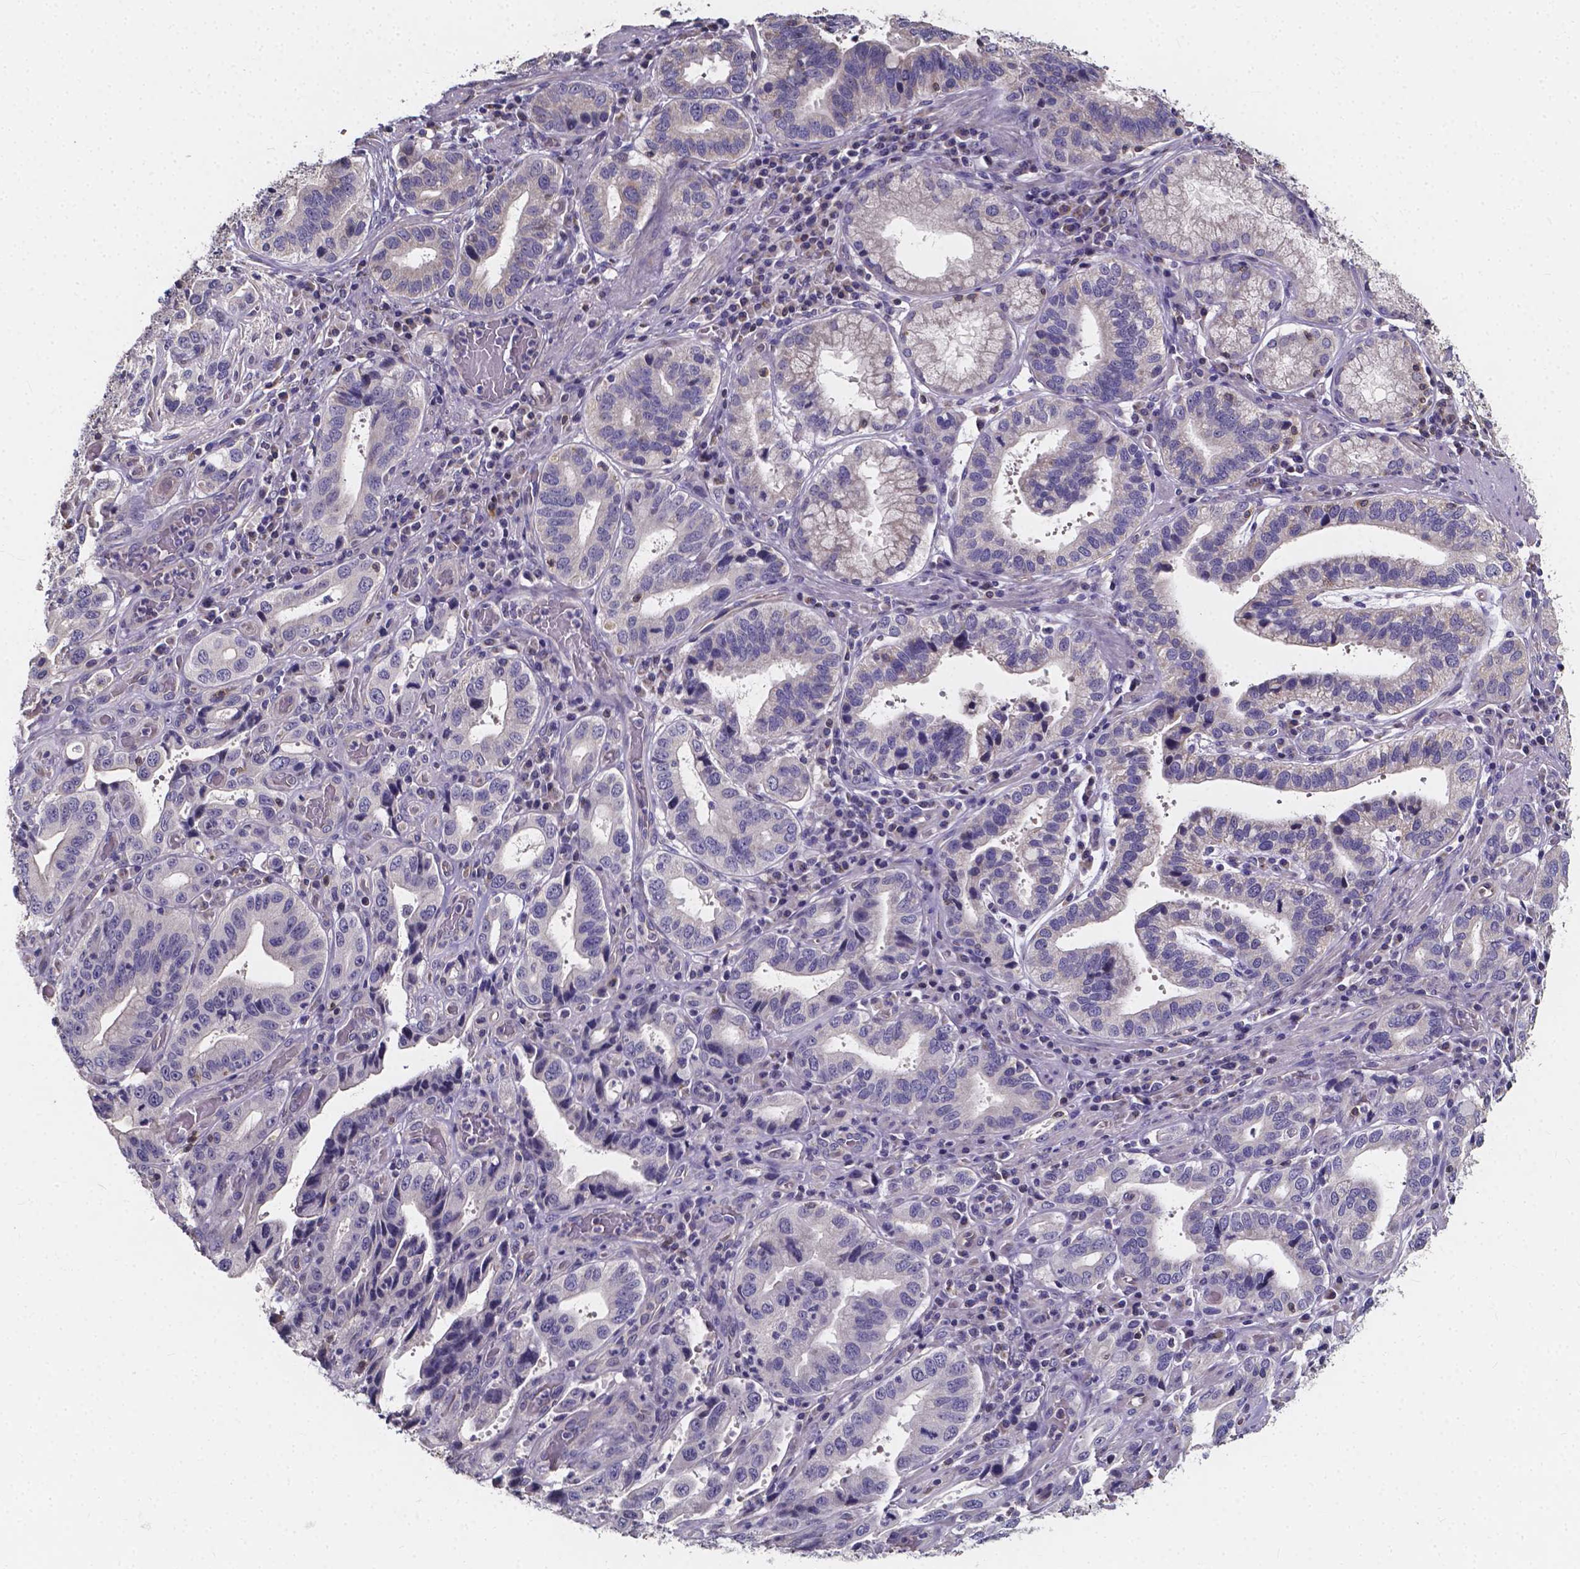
{"staining": {"intensity": "negative", "quantity": "none", "location": "none"}, "tissue": "stomach cancer", "cell_type": "Tumor cells", "image_type": "cancer", "snomed": [{"axis": "morphology", "description": "Adenocarcinoma, NOS"}, {"axis": "topography", "description": "Stomach, lower"}], "caption": "Tumor cells are negative for protein expression in human stomach cancer.", "gene": "THEMIS", "patient": {"sex": "female", "age": 76}}